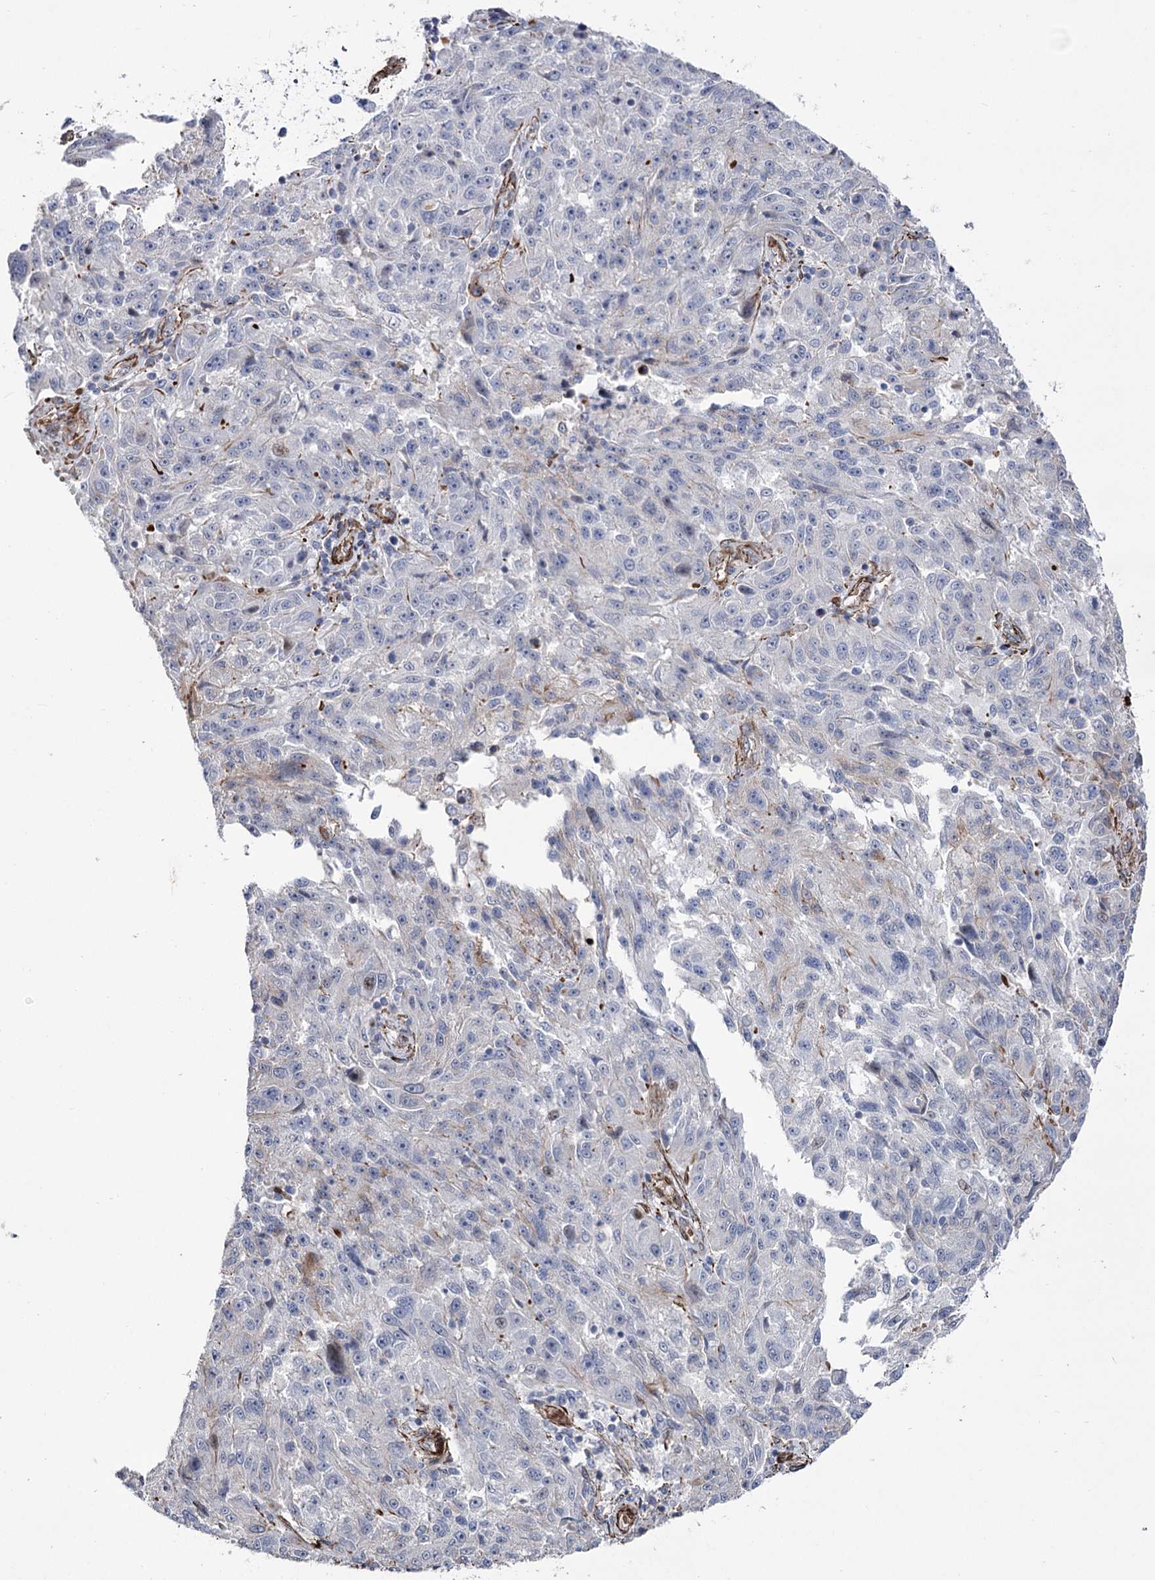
{"staining": {"intensity": "negative", "quantity": "none", "location": "none"}, "tissue": "melanoma", "cell_type": "Tumor cells", "image_type": "cancer", "snomed": [{"axis": "morphology", "description": "Malignant melanoma, NOS"}, {"axis": "topography", "description": "Skin"}], "caption": "IHC image of neoplastic tissue: malignant melanoma stained with DAB exhibits no significant protein staining in tumor cells. (DAB (3,3'-diaminobenzidine) immunohistochemistry (IHC), high magnification).", "gene": "ARHGAP20", "patient": {"sex": "male", "age": 53}}